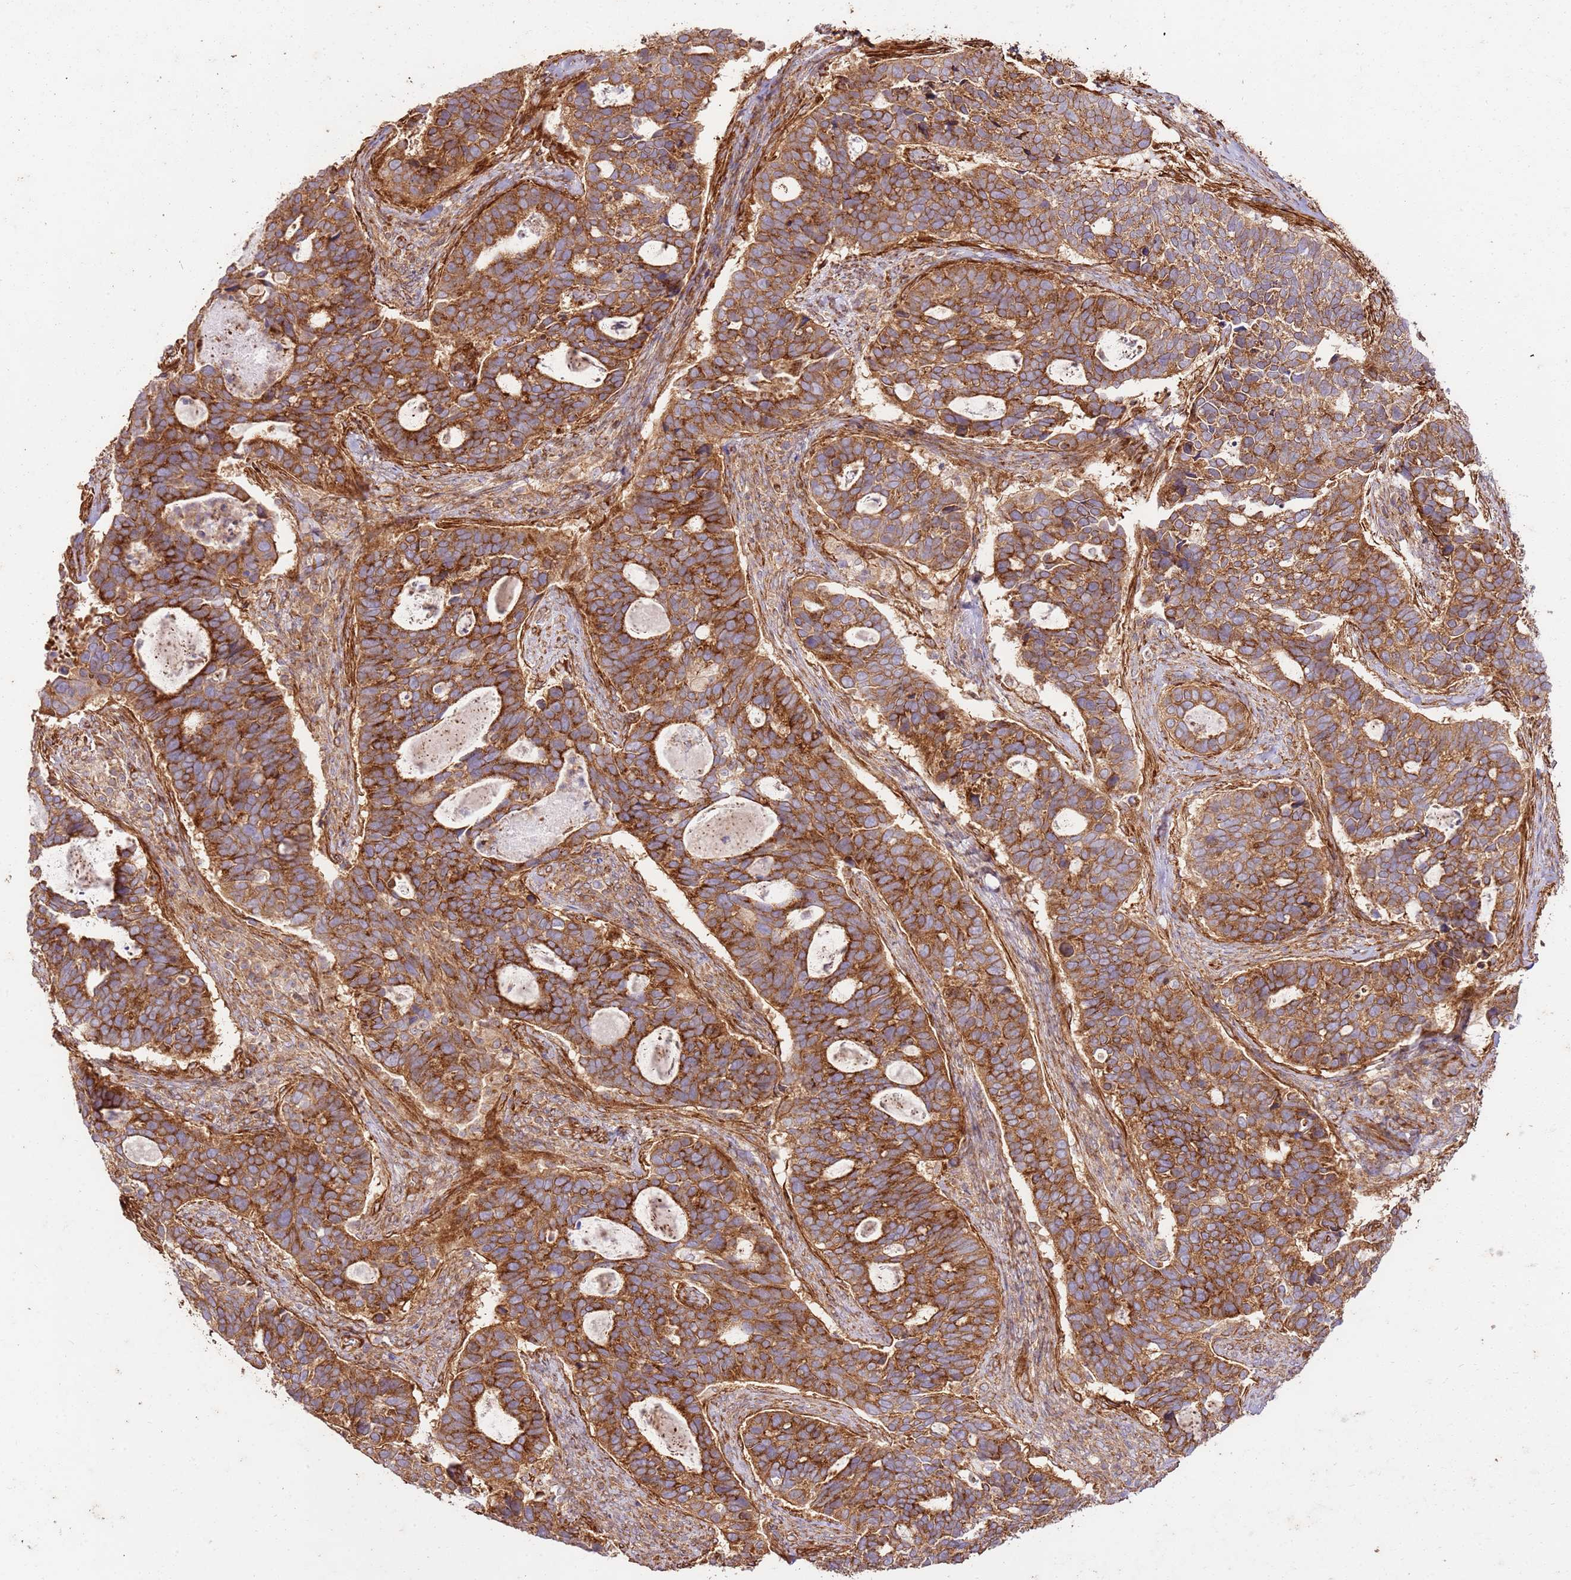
{"staining": {"intensity": "strong", "quantity": ">75%", "location": "cytoplasmic/membranous"}, "tissue": "cervical cancer", "cell_type": "Tumor cells", "image_type": "cancer", "snomed": [{"axis": "morphology", "description": "Squamous cell carcinoma, NOS"}, {"axis": "topography", "description": "Cervix"}], "caption": "Brown immunohistochemical staining in human cervical cancer (squamous cell carcinoma) demonstrates strong cytoplasmic/membranous staining in approximately >75% of tumor cells.", "gene": "ZBTB39", "patient": {"sex": "female", "age": 38}}